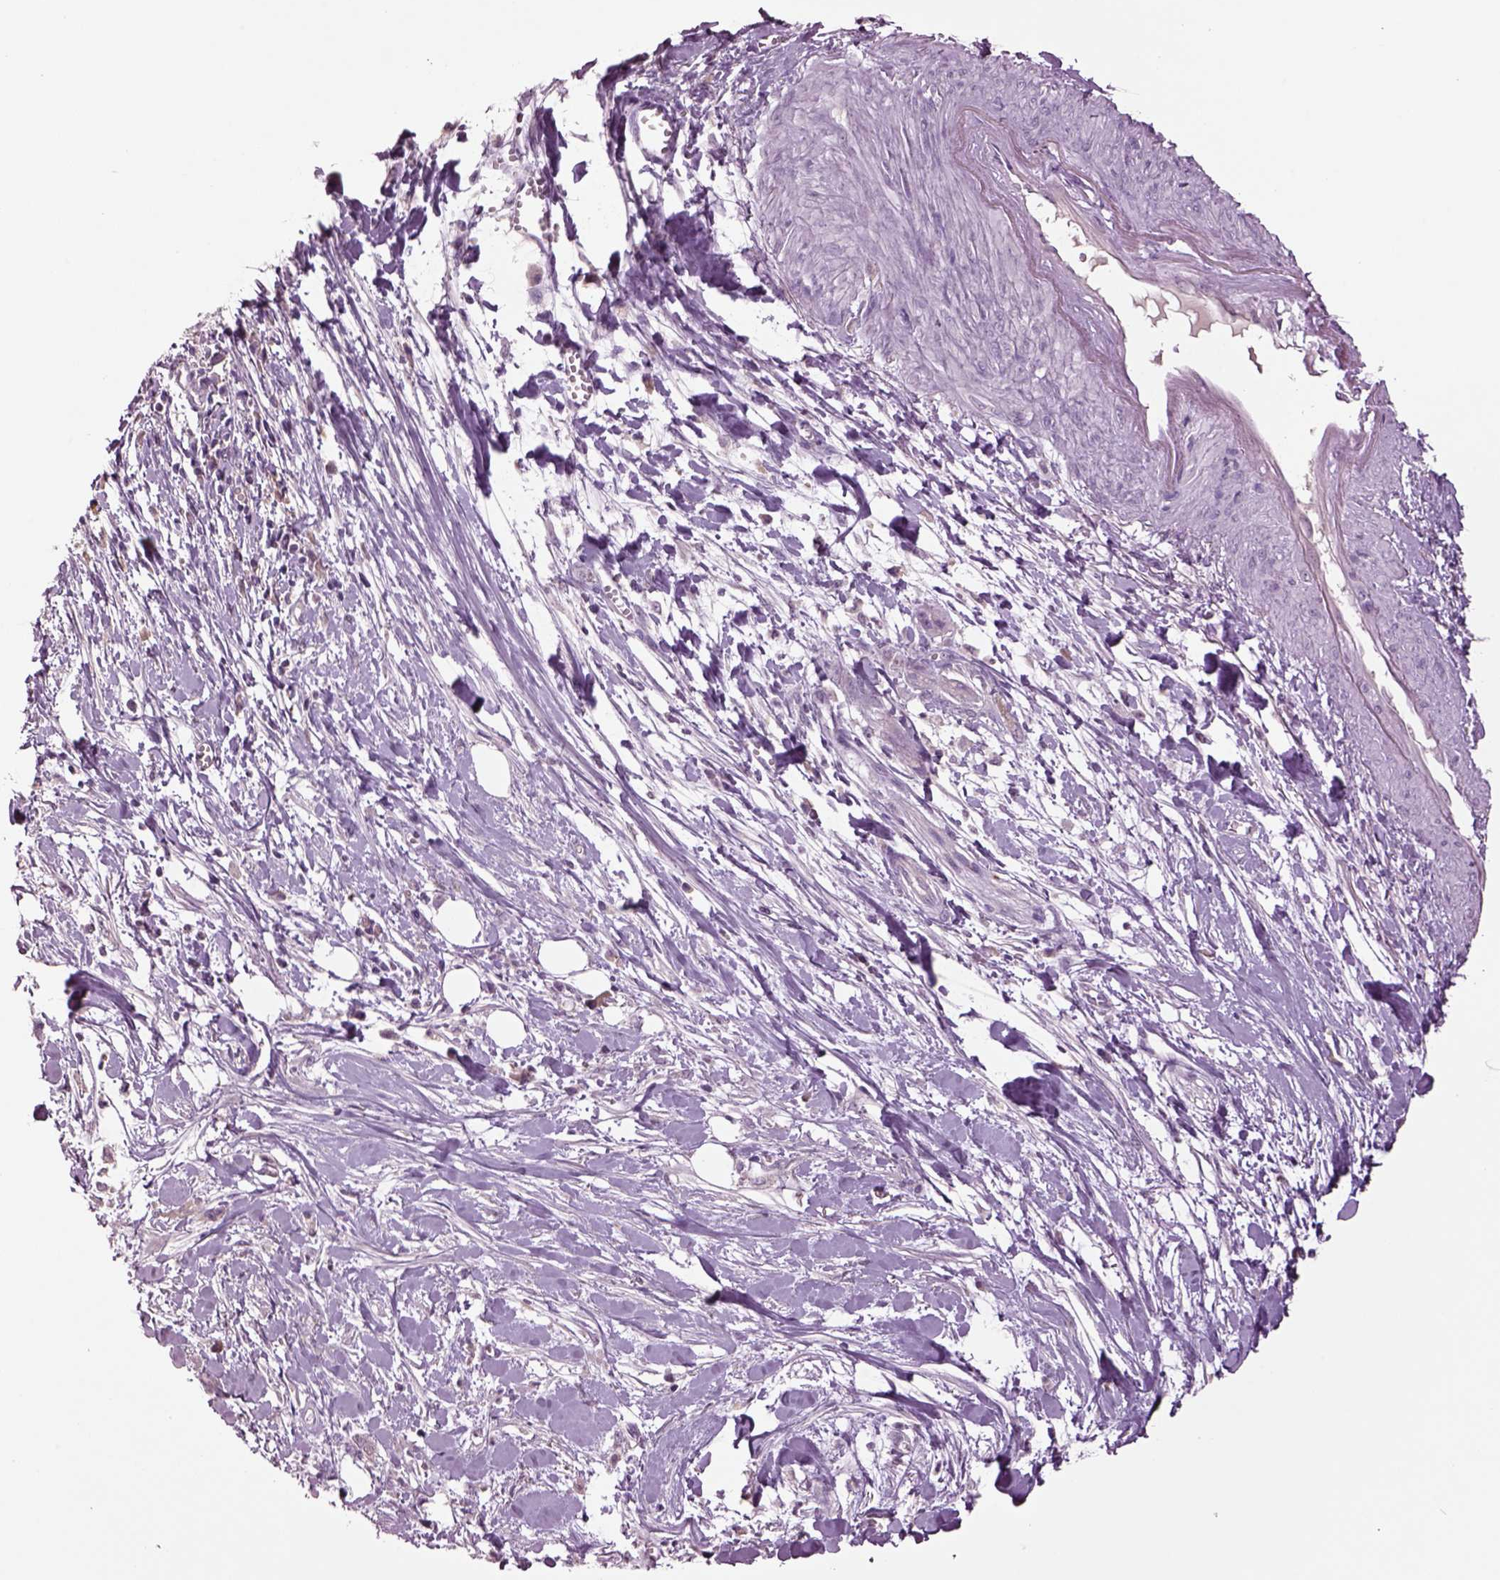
{"staining": {"intensity": "negative", "quantity": "none", "location": "none"}, "tissue": "pancreatic cancer", "cell_type": "Tumor cells", "image_type": "cancer", "snomed": [{"axis": "morphology", "description": "Normal tissue, NOS"}, {"axis": "morphology", "description": "Adenocarcinoma, NOS"}, {"axis": "topography", "description": "Lymph node"}, {"axis": "topography", "description": "Pancreas"}], "caption": "DAB immunohistochemical staining of human adenocarcinoma (pancreatic) exhibits no significant staining in tumor cells.", "gene": "CLPSL1", "patient": {"sex": "female", "age": 58}}